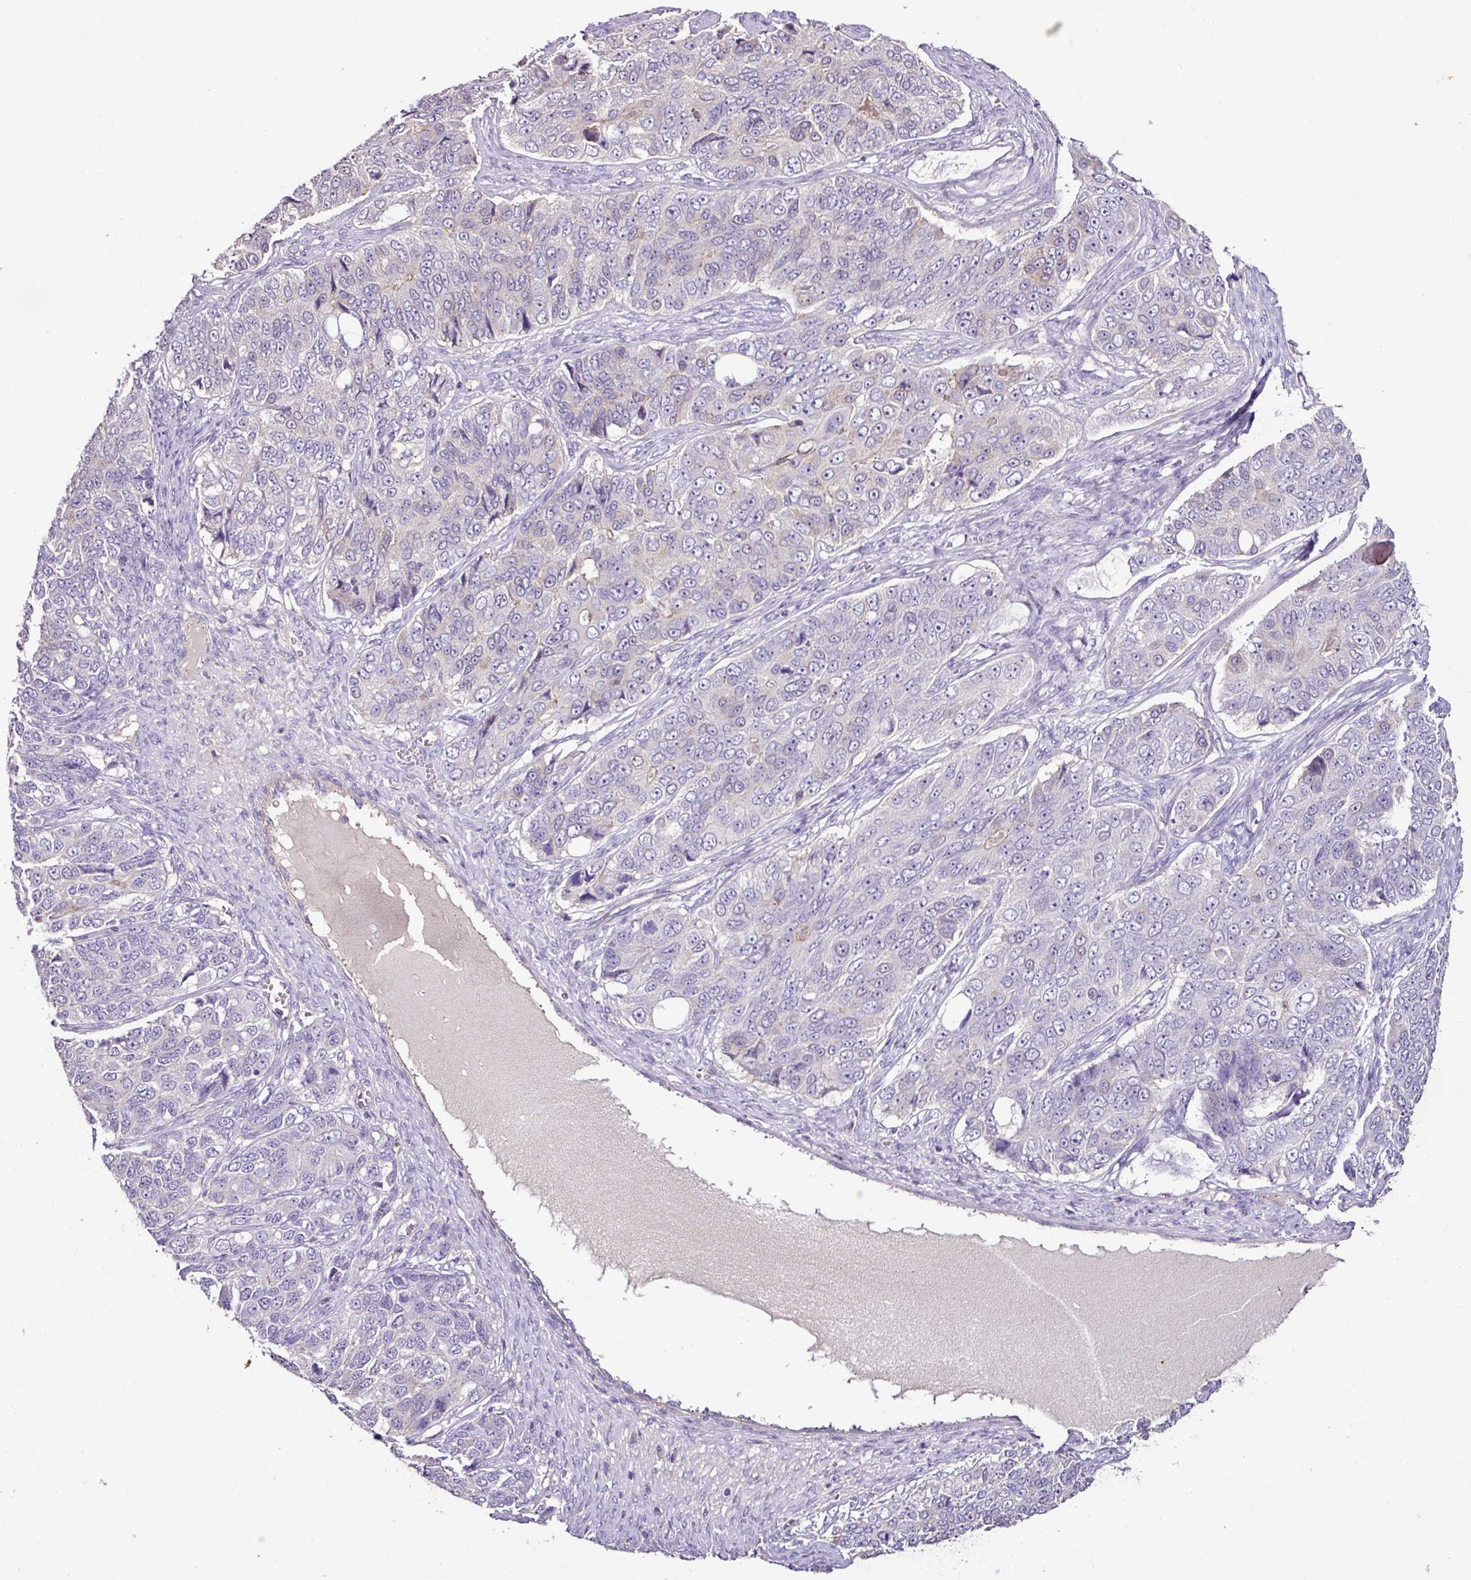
{"staining": {"intensity": "negative", "quantity": "none", "location": "none"}, "tissue": "ovarian cancer", "cell_type": "Tumor cells", "image_type": "cancer", "snomed": [{"axis": "morphology", "description": "Carcinoma, endometroid"}, {"axis": "topography", "description": "Ovary"}], "caption": "An image of endometroid carcinoma (ovarian) stained for a protein displays no brown staining in tumor cells. (DAB immunohistochemistry visualized using brightfield microscopy, high magnification).", "gene": "AGR3", "patient": {"sex": "female", "age": 51}}